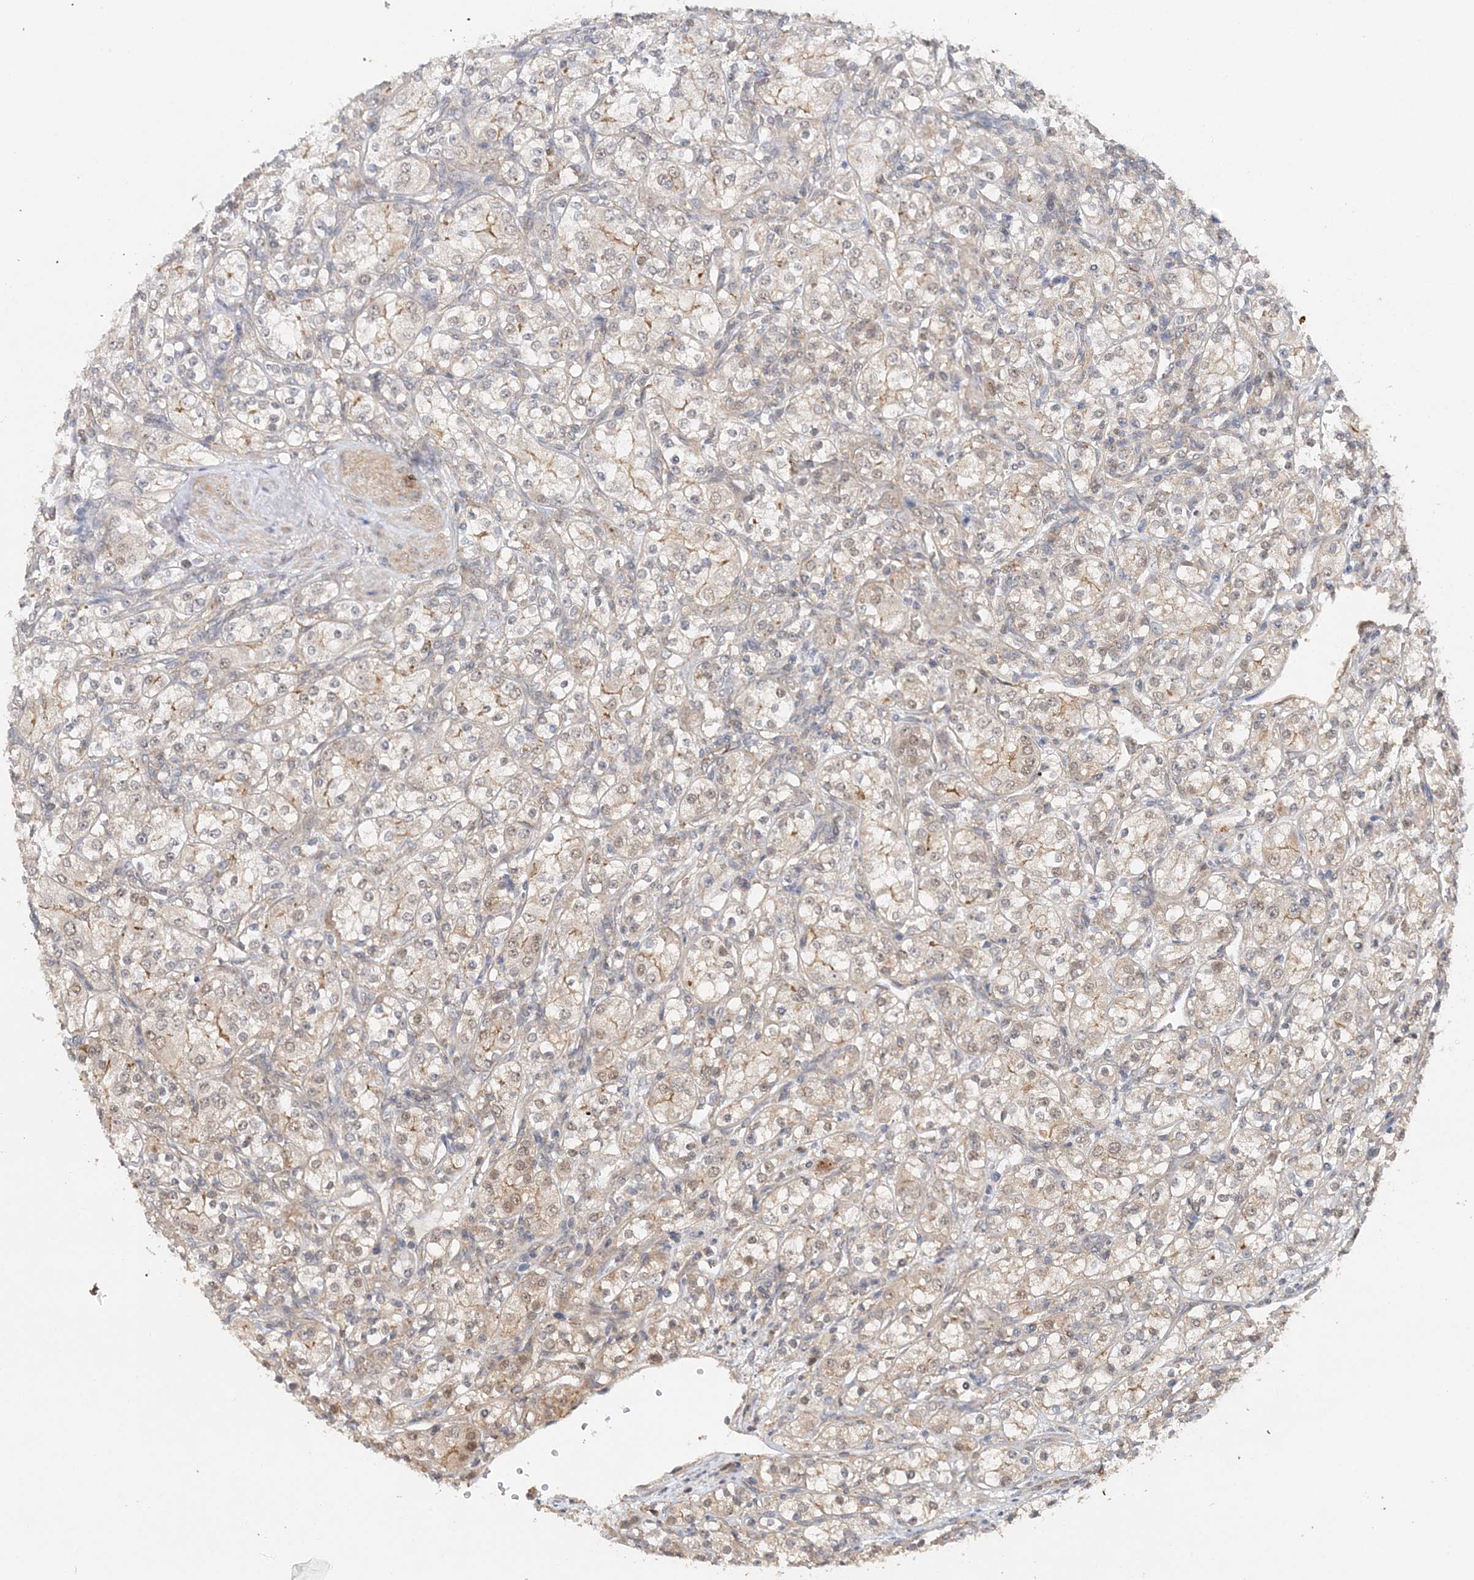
{"staining": {"intensity": "weak", "quantity": "<25%", "location": "cytoplasmic/membranous"}, "tissue": "renal cancer", "cell_type": "Tumor cells", "image_type": "cancer", "snomed": [{"axis": "morphology", "description": "Adenocarcinoma, NOS"}, {"axis": "topography", "description": "Kidney"}], "caption": "Adenocarcinoma (renal) was stained to show a protein in brown. There is no significant staining in tumor cells.", "gene": "MAT2B", "patient": {"sex": "male", "age": 77}}